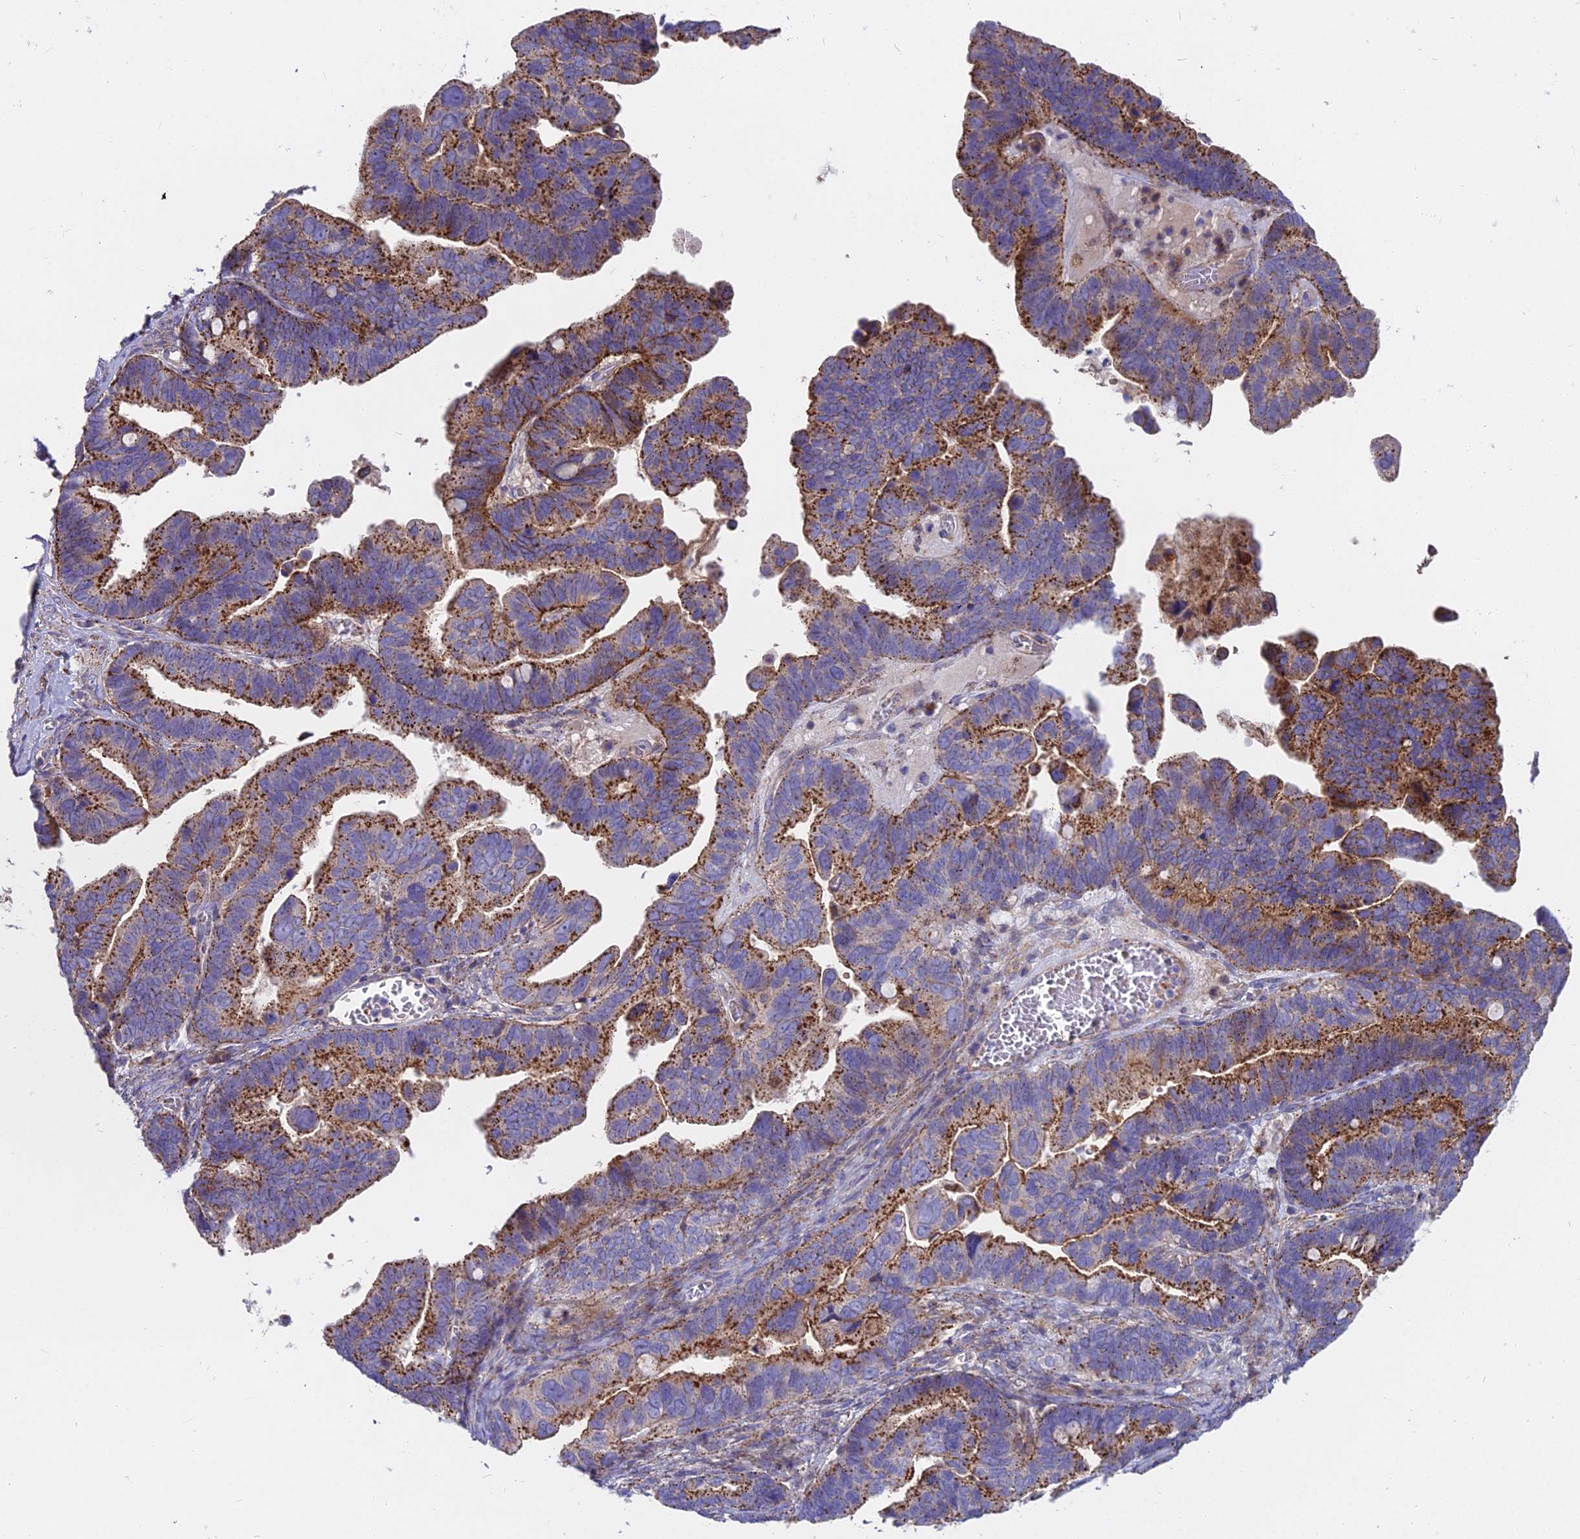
{"staining": {"intensity": "strong", "quantity": "25%-75%", "location": "cytoplasmic/membranous"}, "tissue": "ovarian cancer", "cell_type": "Tumor cells", "image_type": "cancer", "snomed": [{"axis": "morphology", "description": "Cystadenocarcinoma, serous, NOS"}, {"axis": "topography", "description": "Ovary"}], "caption": "Tumor cells reveal high levels of strong cytoplasmic/membranous staining in about 25%-75% of cells in serous cystadenocarcinoma (ovarian). (DAB = brown stain, brightfield microscopy at high magnification).", "gene": "FRMPD1", "patient": {"sex": "female", "age": 56}}